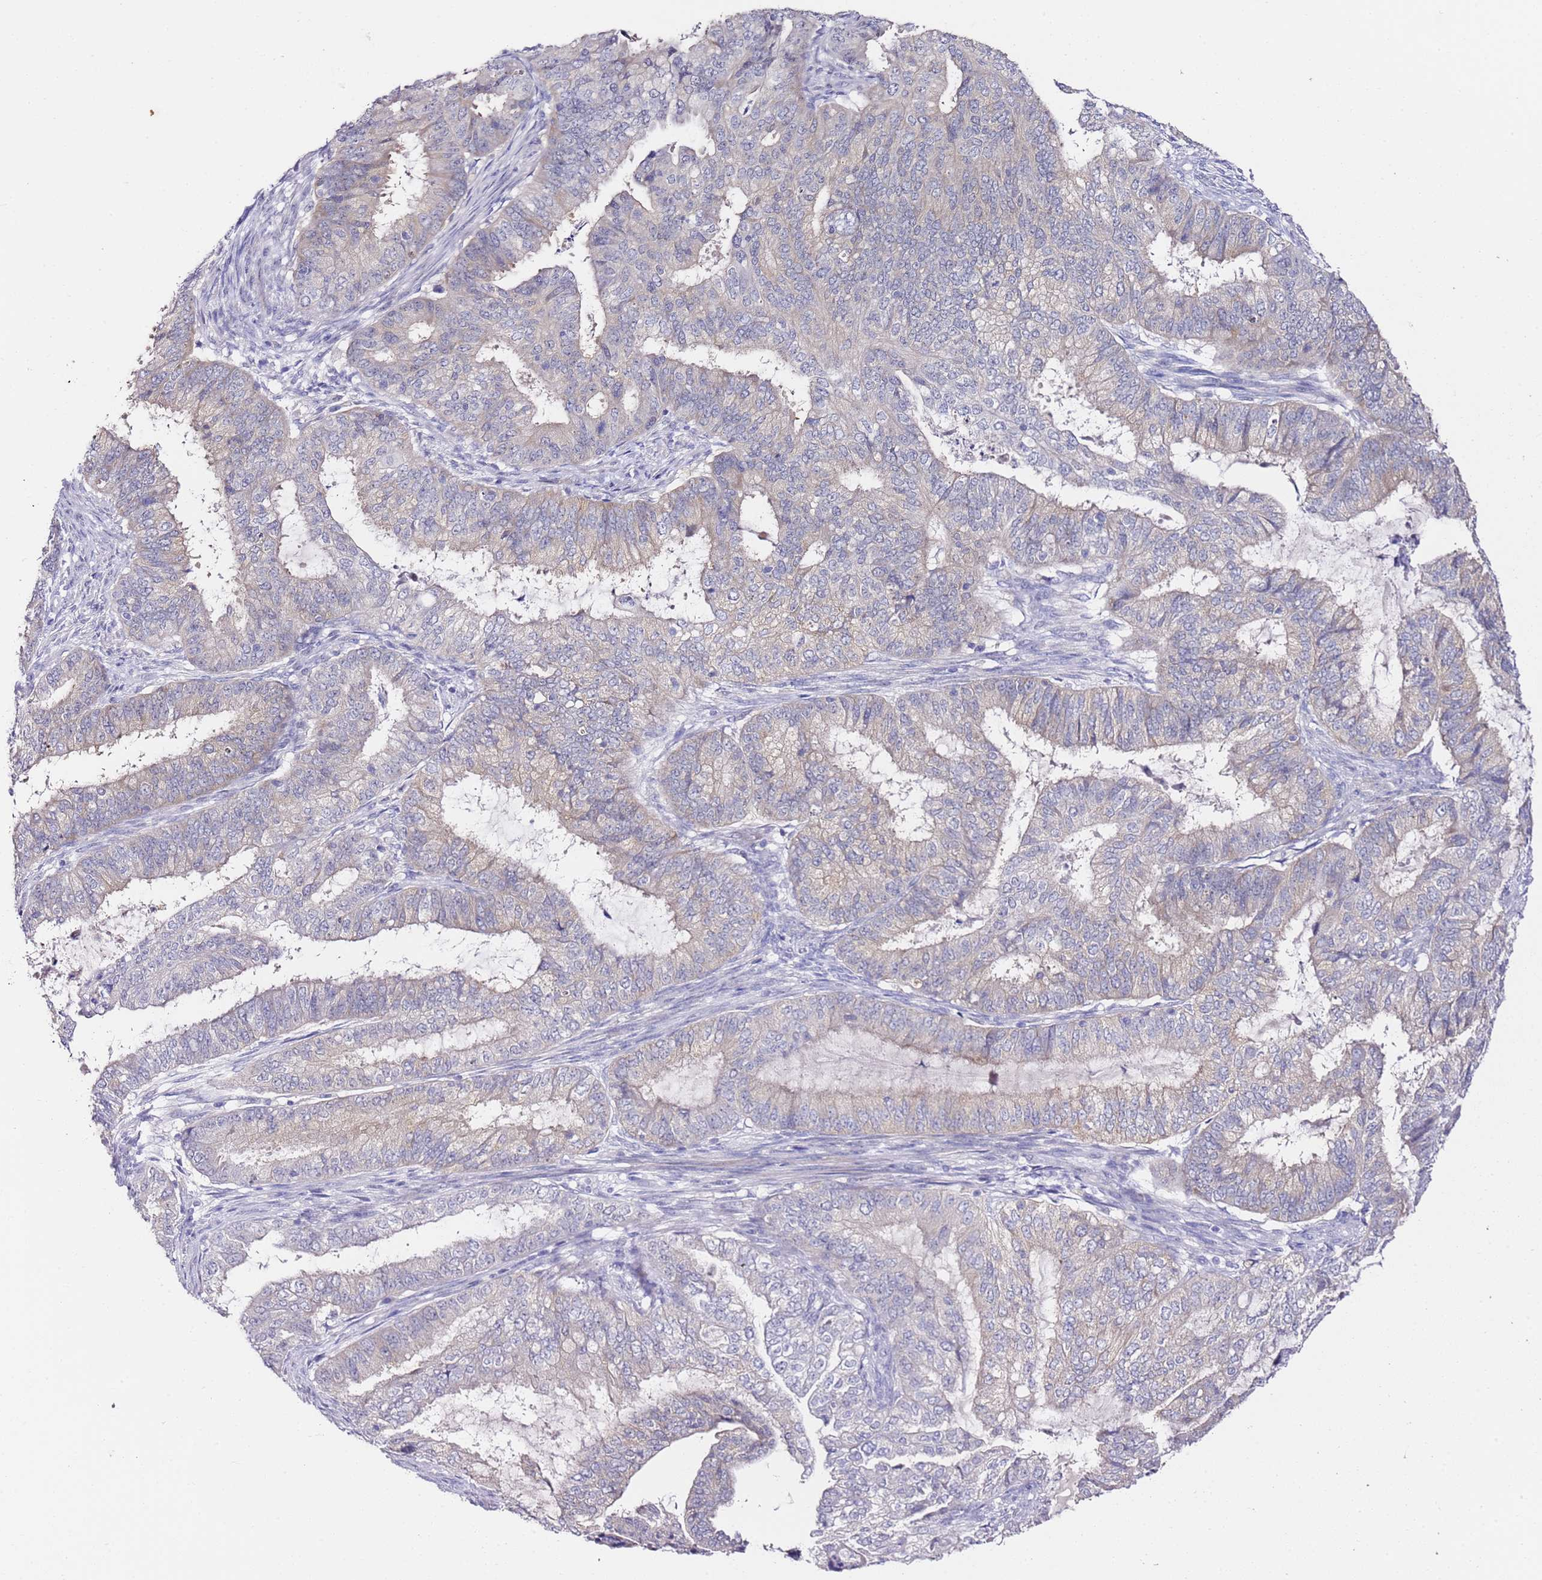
{"staining": {"intensity": "negative", "quantity": "none", "location": "none"}, "tissue": "endometrial cancer", "cell_type": "Tumor cells", "image_type": "cancer", "snomed": [{"axis": "morphology", "description": "Adenocarcinoma, NOS"}, {"axis": "topography", "description": "Endometrium"}], "caption": "The micrograph shows no significant expression in tumor cells of adenocarcinoma (endometrial).", "gene": "HGD", "patient": {"sex": "female", "age": 51}}